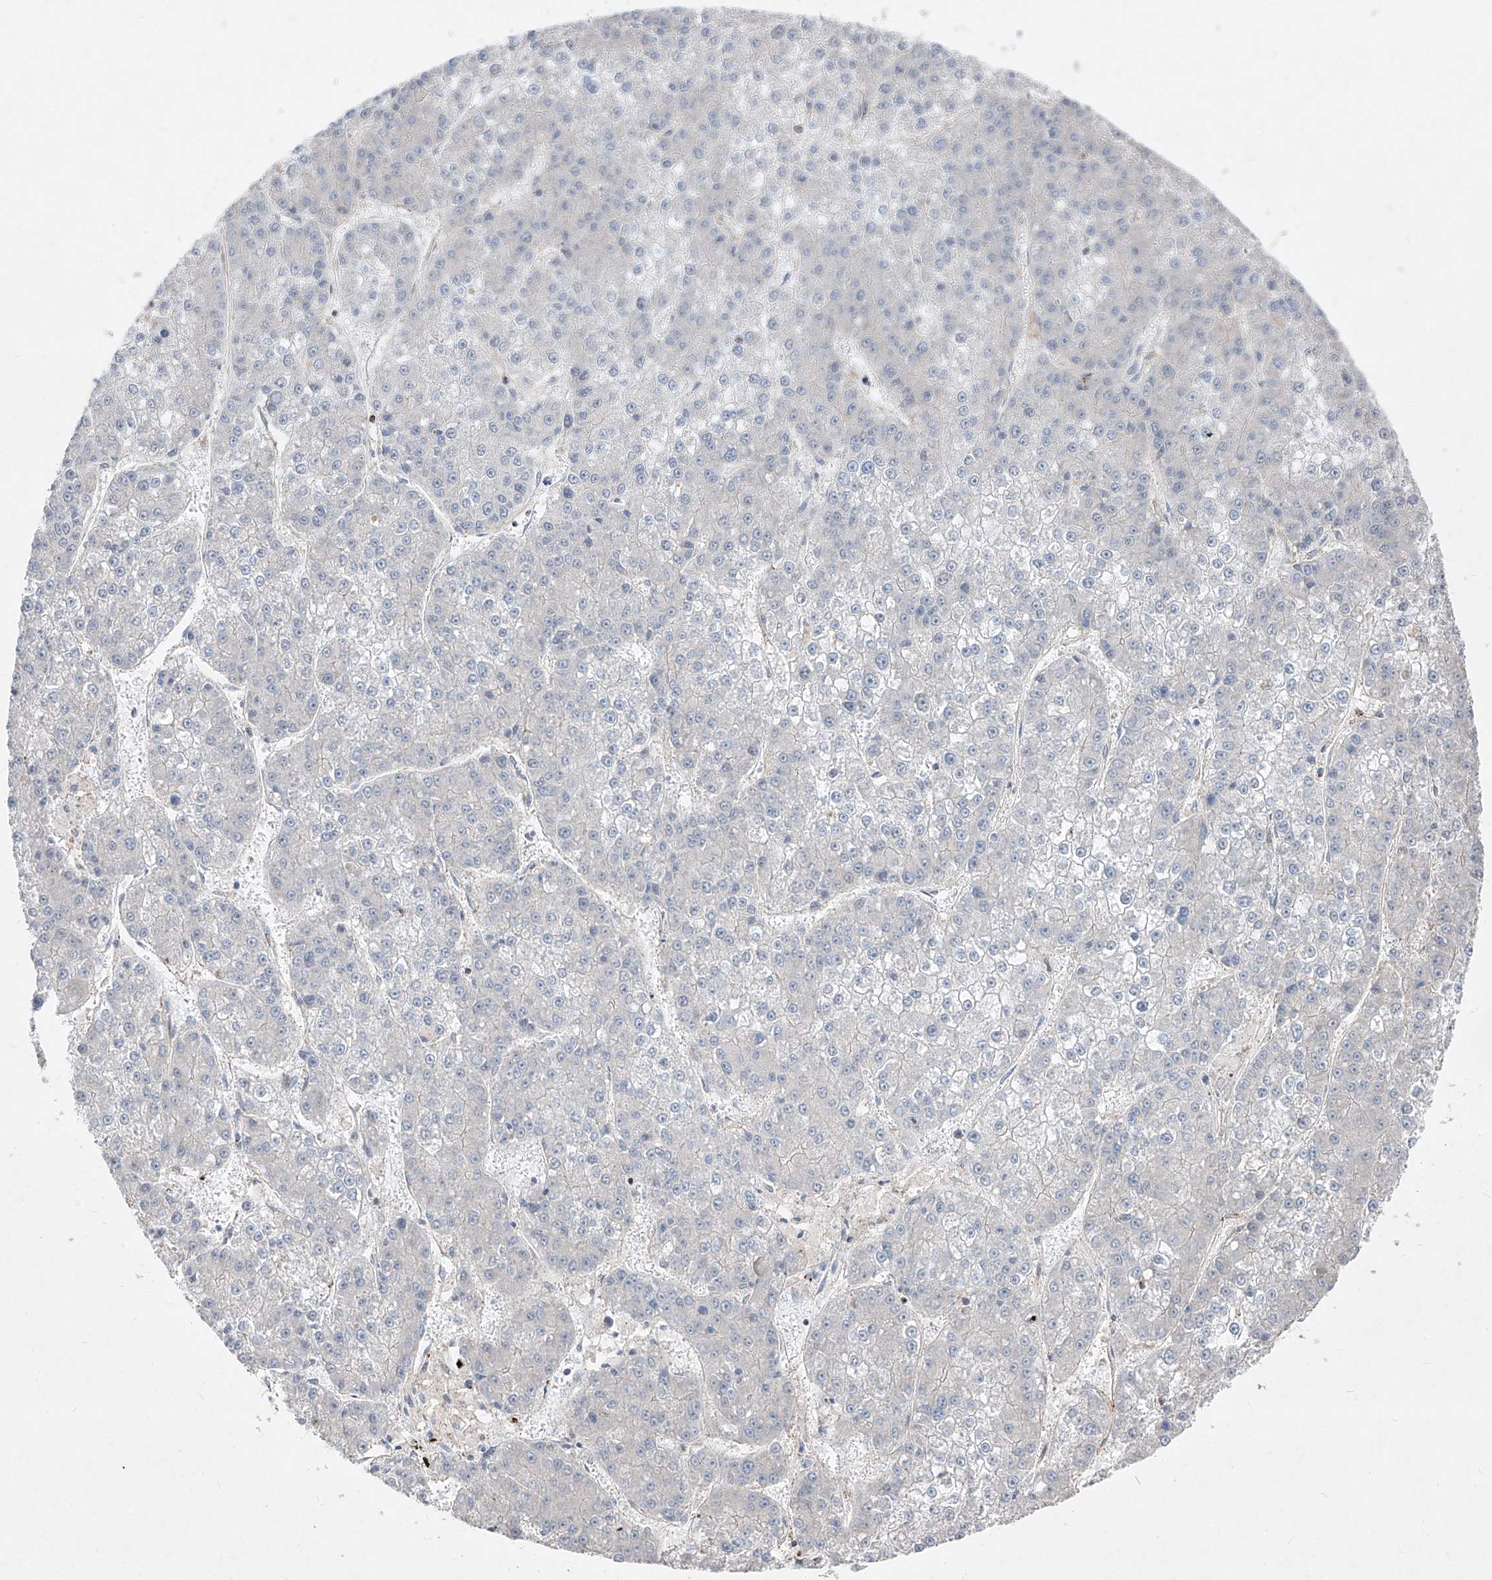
{"staining": {"intensity": "negative", "quantity": "none", "location": "none"}, "tissue": "liver cancer", "cell_type": "Tumor cells", "image_type": "cancer", "snomed": [{"axis": "morphology", "description": "Carcinoma, Hepatocellular, NOS"}, {"axis": "topography", "description": "Liver"}], "caption": "The IHC histopathology image has no significant staining in tumor cells of liver hepatocellular carcinoma tissue. (Brightfield microscopy of DAB (3,3'-diaminobenzidine) immunohistochemistry at high magnification).", "gene": "UFD1", "patient": {"sex": "female", "age": 73}}